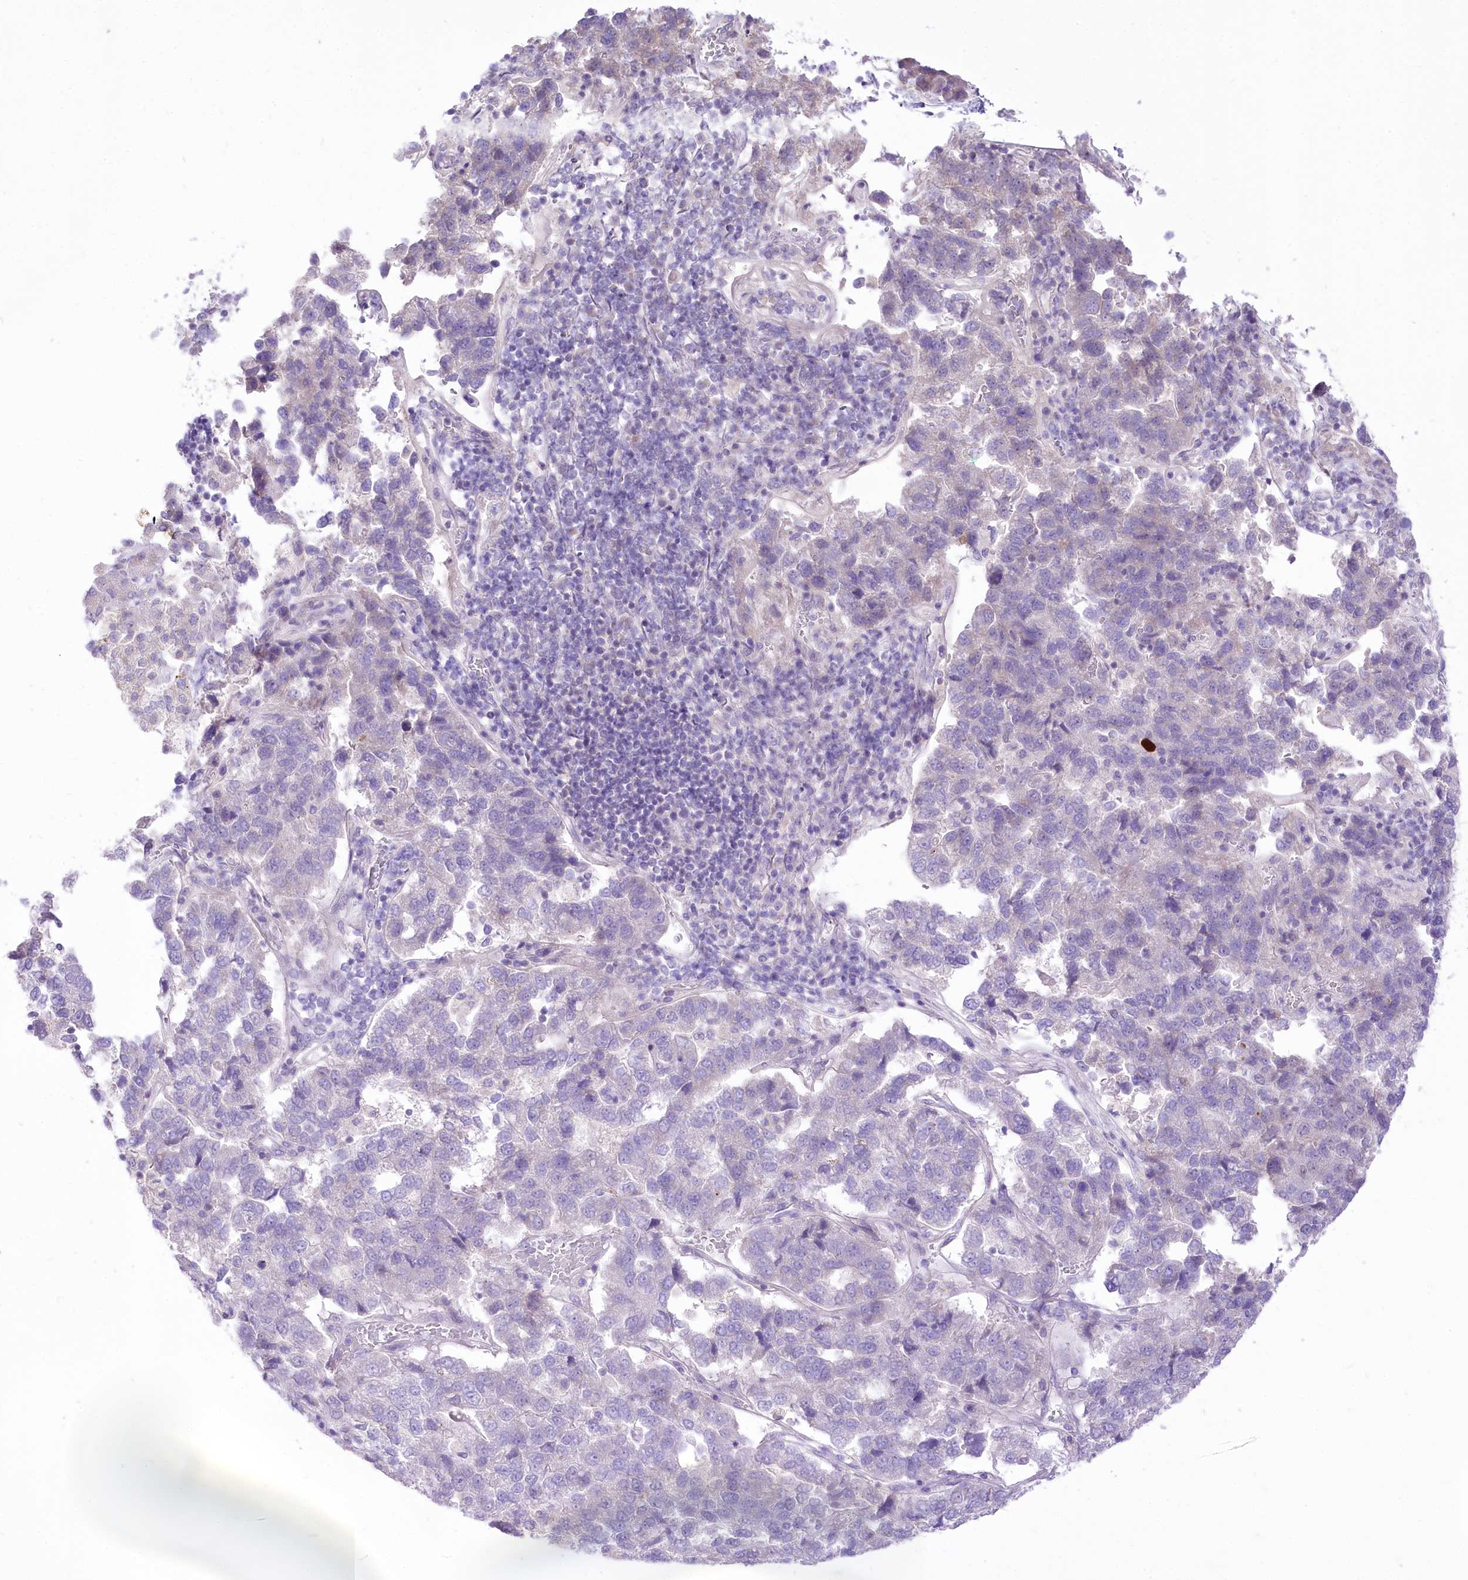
{"staining": {"intensity": "negative", "quantity": "none", "location": "none"}, "tissue": "pancreatic cancer", "cell_type": "Tumor cells", "image_type": "cancer", "snomed": [{"axis": "morphology", "description": "Adenocarcinoma, NOS"}, {"axis": "topography", "description": "Pancreas"}], "caption": "Tumor cells show no significant positivity in adenocarcinoma (pancreatic).", "gene": "HELT", "patient": {"sex": "female", "age": 61}}